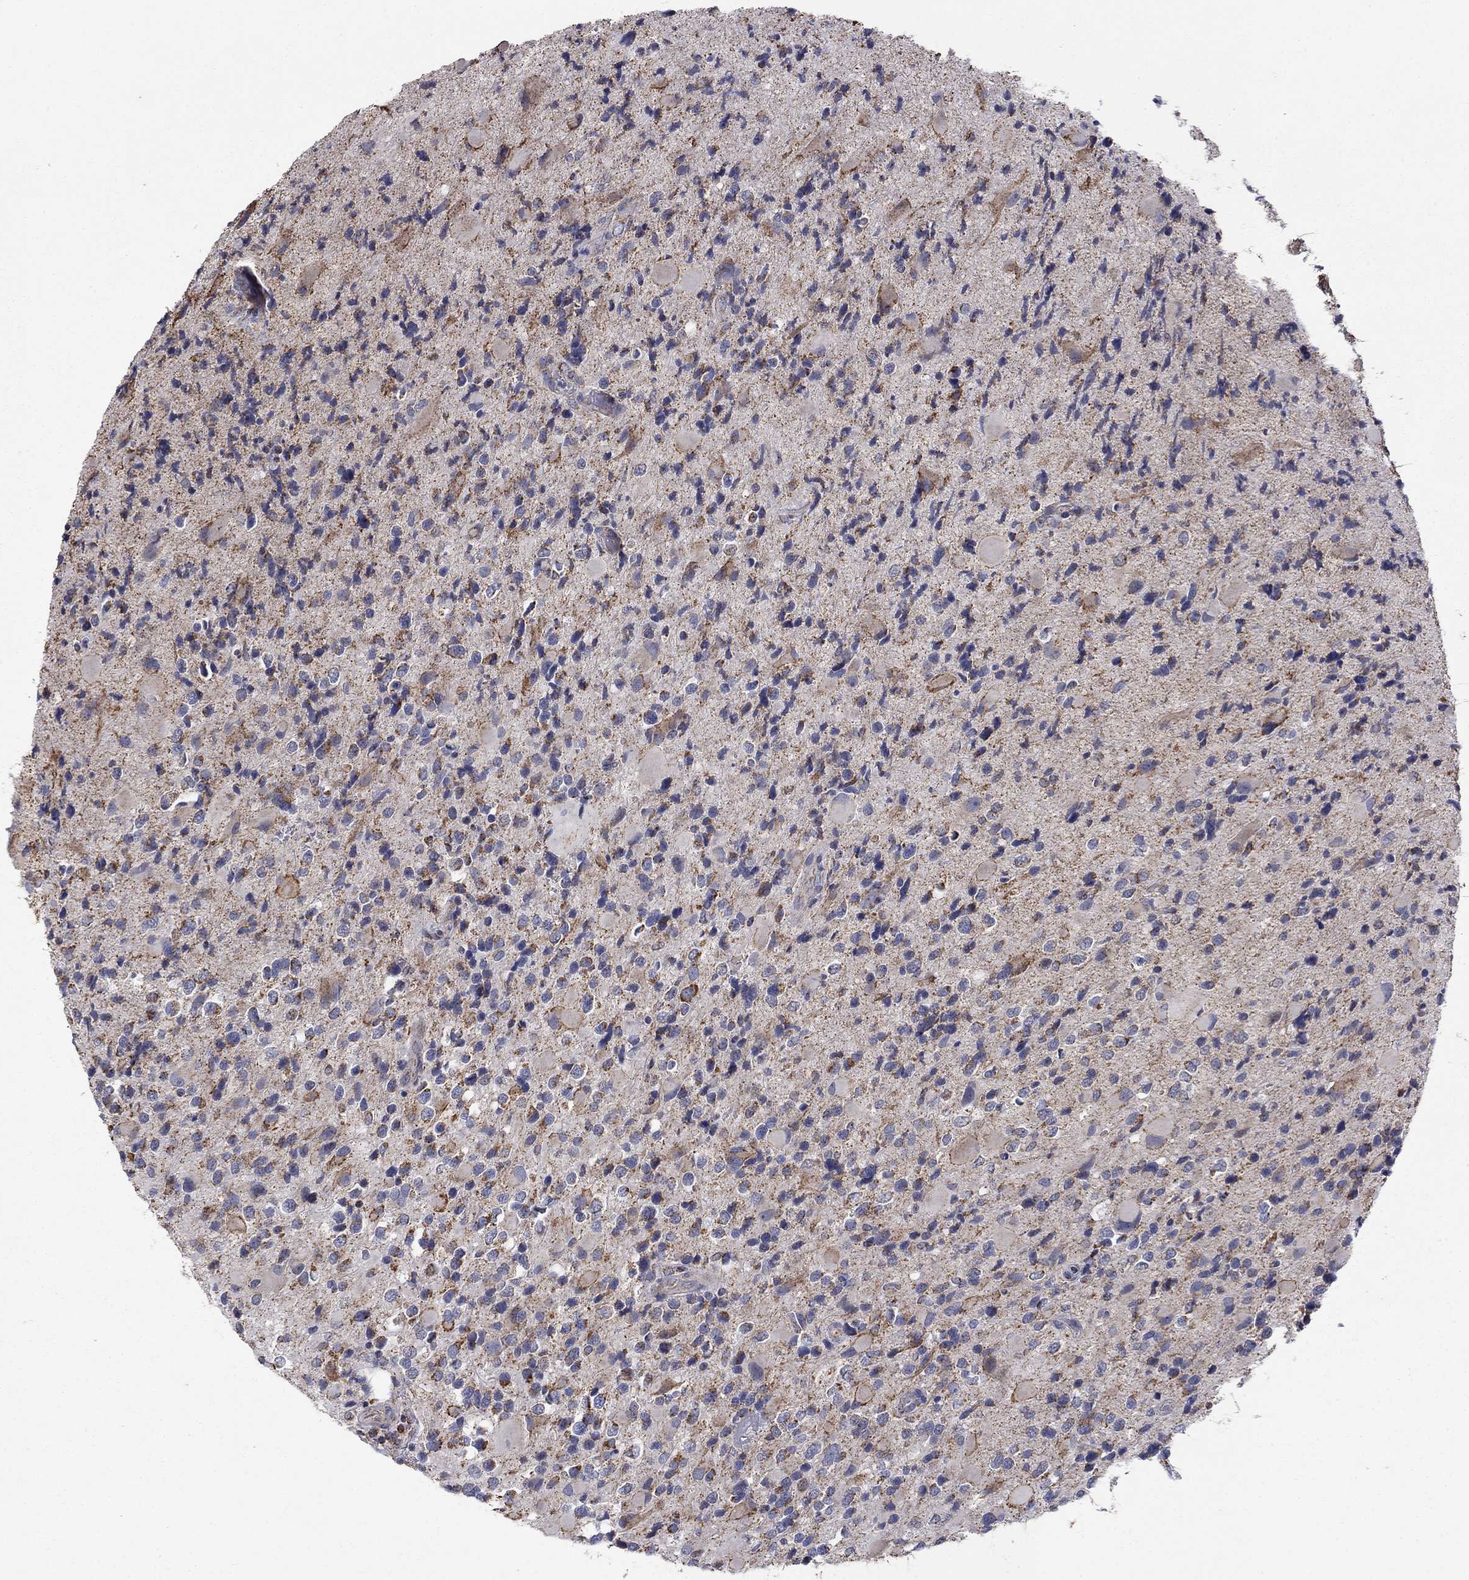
{"staining": {"intensity": "strong", "quantity": "25%-75%", "location": "cytoplasmic/membranous"}, "tissue": "glioma", "cell_type": "Tumor cells", "image_type": "cancer", "snomed": [{"axis": "morphology", "description": "Glioma, malignant, Low grade"}, {"axis": "topography", "description": "Brain"}], "caption": "Protein staining by immunohistochemistry exhibits strong cytoplasmic/membranous expression in about 25%-75% of tumor cells in malignant glioma (low-grade).", "gene": "HPS5", "patient": {"sex": "female", "age": 32}}